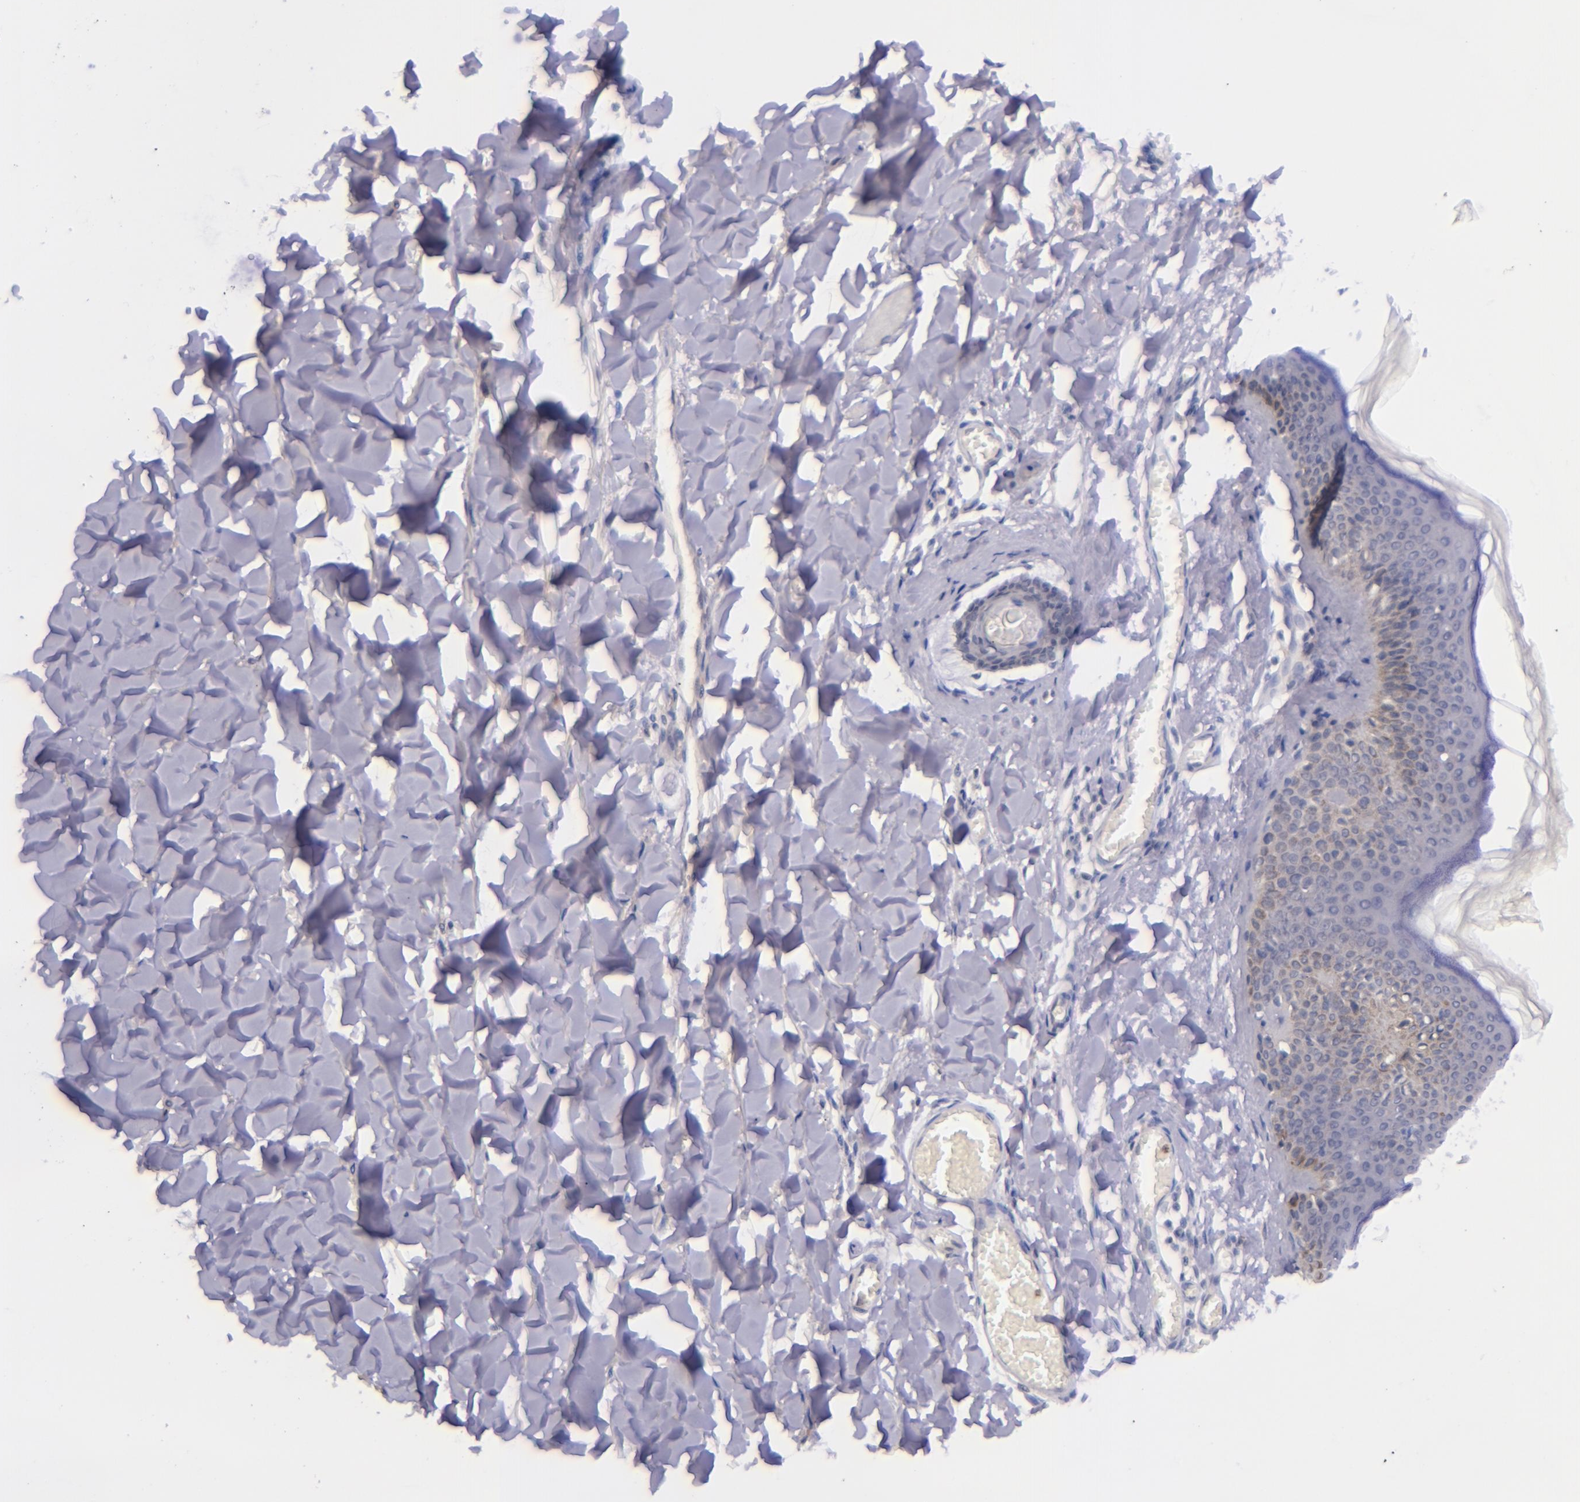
{"staining": {"intensity": "negative", "quantity": "none", "location": "none"}, "tissue": "skin", "cell_type": "Fibroblasts", "image_type": "normal", "snomed": [{"axis": "morphology", "description": "Normal tissue, NOS"}, {"axis": "morphology", "description": "Sarcoma, NOS"}, {"axis": "topography", "description": "Skin"}, {"axis": "topography", "description": "Soft tissue"}], "caption": "This is an immunohistochemistry photomicrograph of unremarkable human skin. There is no staining in fibroblasts.", "gene": "SELL", "patient": {"sex": "female", "age": 51}}